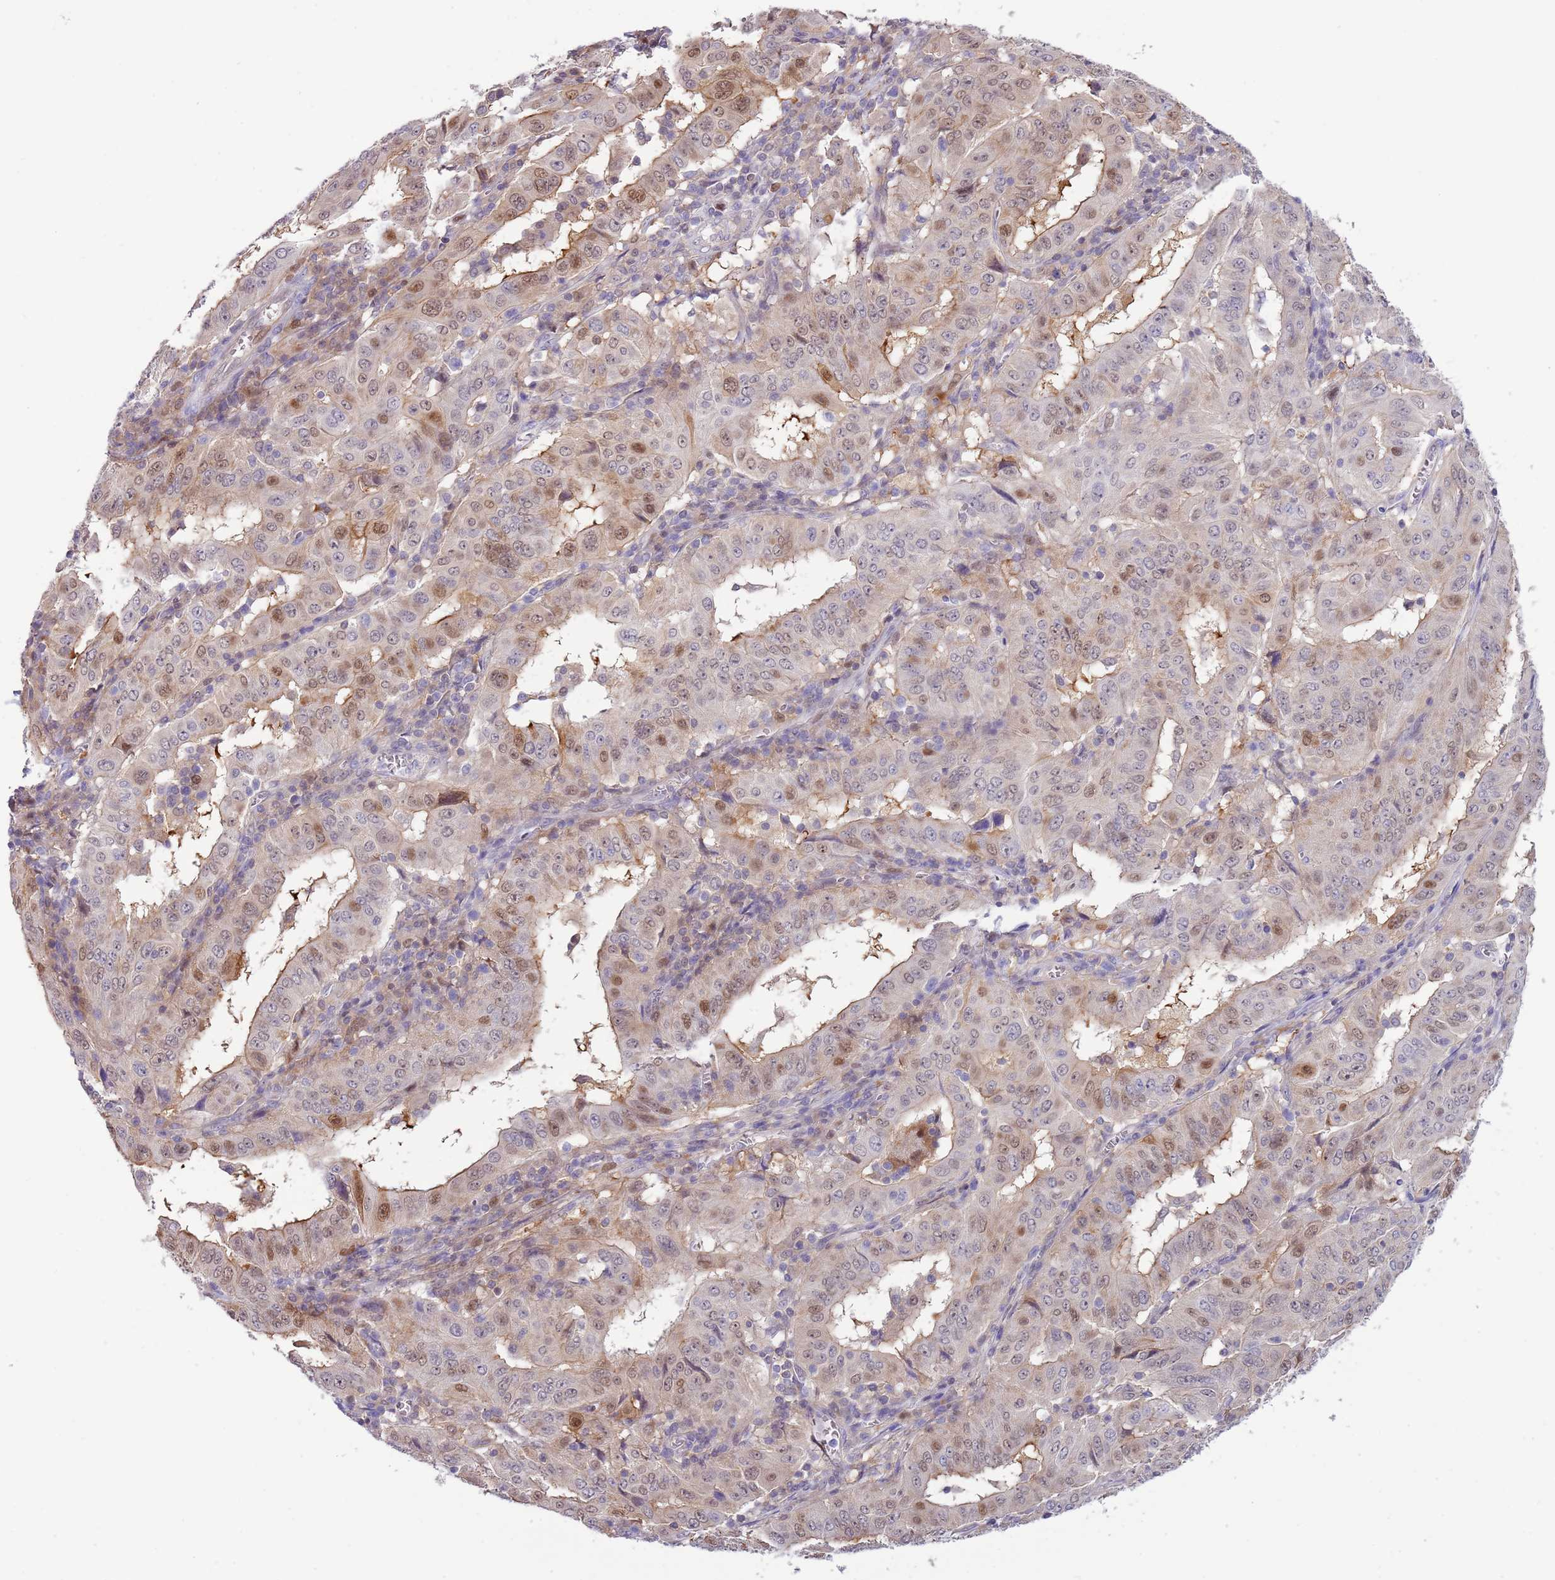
{"staining": {"intensity": "moderate", "quantity": "<25%", "location": "nuclear"}, "tissue": "pancreatic cancer", "cell_type": "Tumor cells", "image_type": "cancer", "snomed": [{"axis": "morphology", "description": "Adenocarcinoma, NOS"}, {"axis": "topography", "description": "Pancreas"}], "caption": "Immunohistochemical staining of human adenocarcinoma (pancreatic) demonstrates moderate nuclear protein staining in about <25% of tumor cells.", "gene": "NBPF6", "patient": {"sex": "male", "age": 63}}